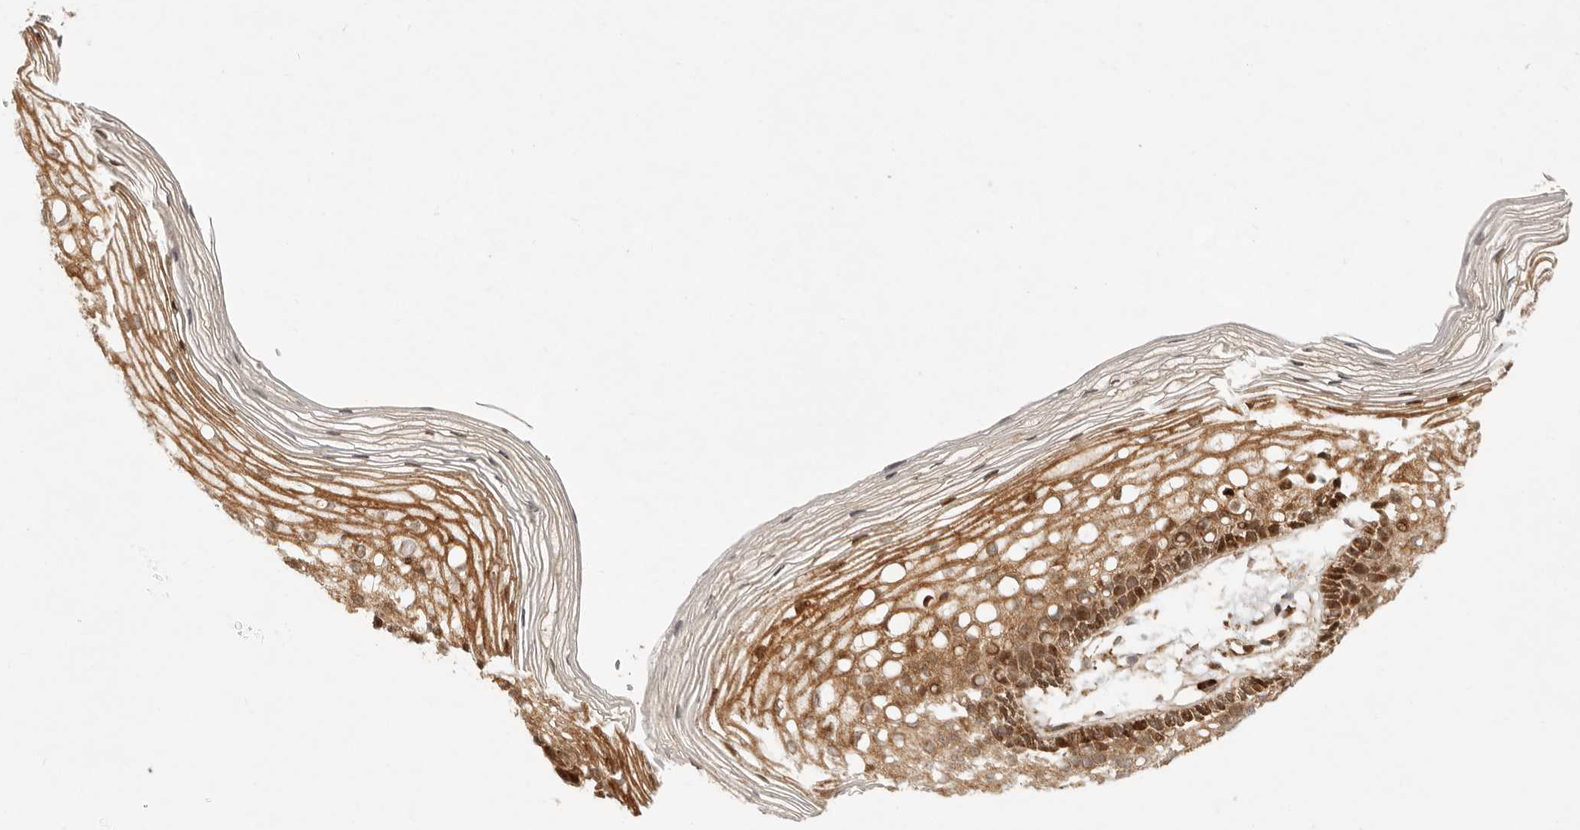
{"staining": {"intensity": "moderate", "quantity": ">75%", "location": "cytoplasmic/membranous,nuclear"}, "tissue": "cervix", "cell_type": "Glandular cells", "image_type": "normal", "snomed": [{"axis": "morphology", "description": "Normal tissue, NOS"}, {"axis": "topography", "description": "Cervix"}], "caption": "Immunohistochemical staining of benign cervix exhibits moderate cytoplasmic/membranous,nuclear protein positivity in about >75% of glandular cells. Immunohistochemistry stains the protein of interest in brown and the nuclei are stained blue.", "gene": "KLHL38", "patient": {"sex": "female", "age": 27}}